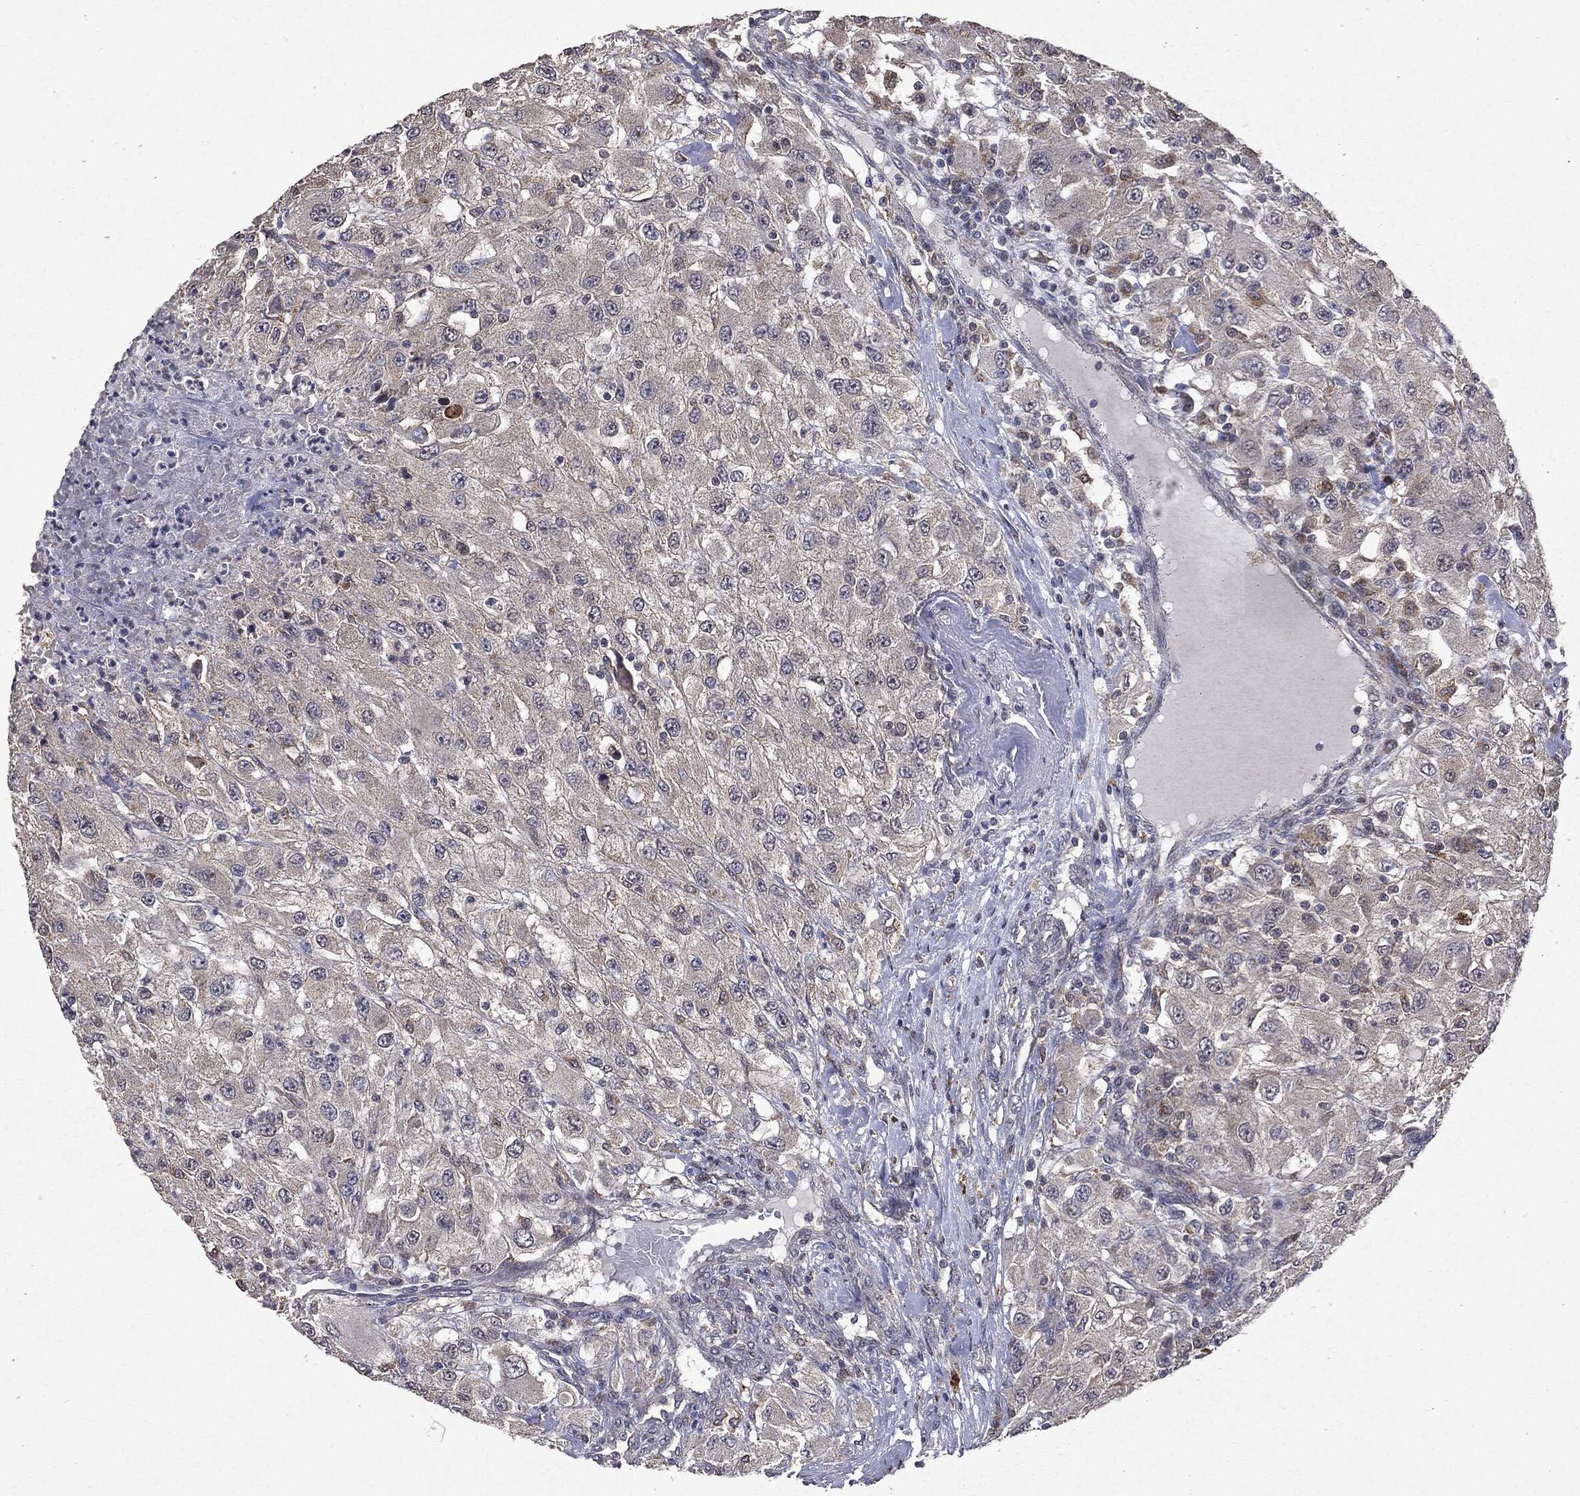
{"staining": {"intensity": "negative", "quantity": "none", "location": "none"}, "tissue": "renal cancer", "cell_type": "Tumor cells", "image_type": "cancer", "snomed": [{"axis": "morphology", "description": "Adenocarcinoma, NOS"}, {"axis": "topography", "description": "Kidney"}], "caption": "Tumor cells show no significant protein staining in renal cancer (adenocarcinoma).", "gene": "PTEN", "patient": {"sex": "female", "age": 67}}